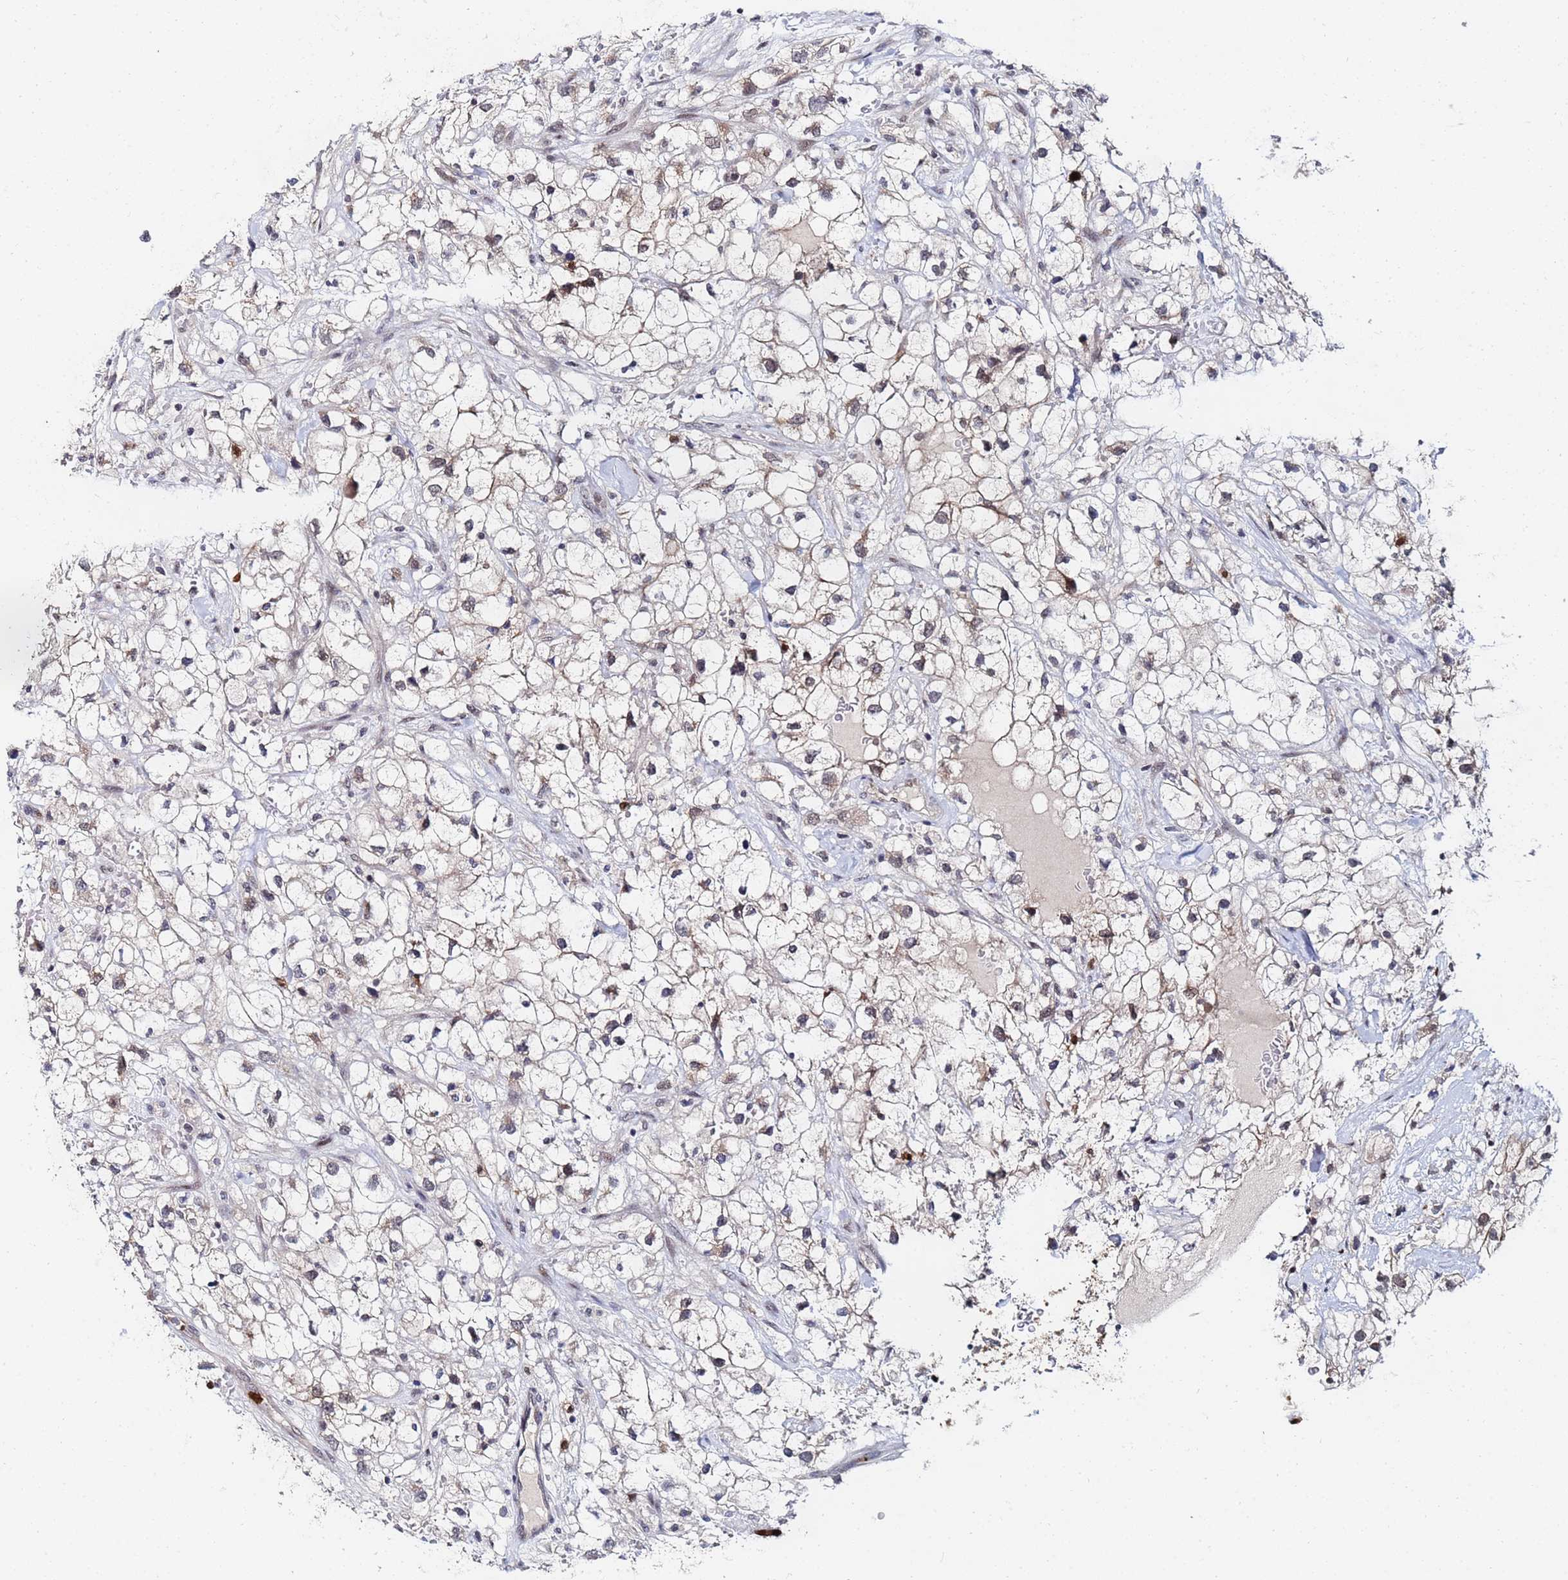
{"staining": {"intensity": "weak", "quantity": "<25%", "location": "nuclear"}, "tissue": "renal cancer", "cell_type": "Tumor cells", "image_type": "cancer", "snomed": [{"axis": "morphology", "description": "Adenocarcinoma, NOS"}, {"axis": "topography", "description": "Kidney"}], "caption": "A micrograph of renal cancer stained for a protein demonstrates no brown staining in tumor cells.", "gene": "MTCL1", "patient": {"sex": "male", "age": 59}}